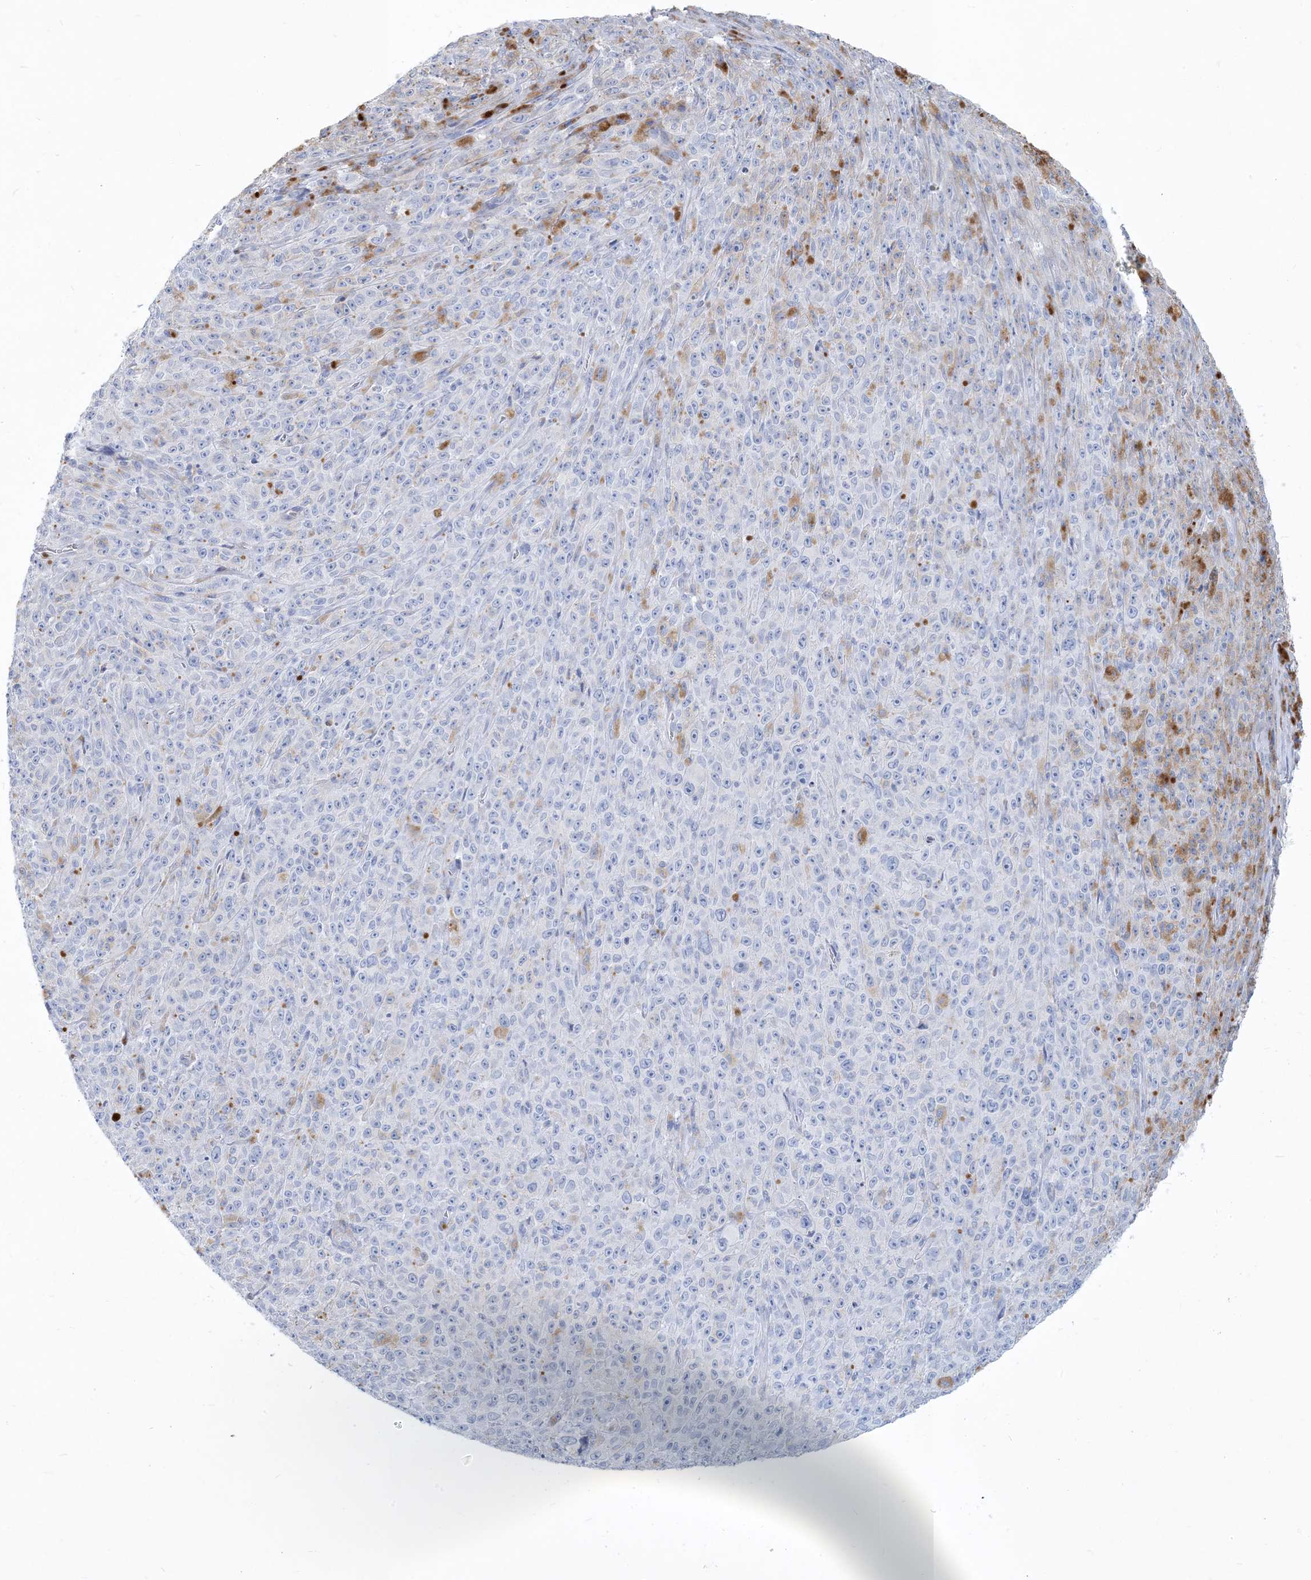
{"staining": {"intensity": "negative", "quantity": "none", "location": "none"}, "tissue": "melanoma", "cell_type": "Tumor cells", "image_type": "cancer", "snomed": [{"axis": "morphology", "description": "Malignant melanoma, NOS"}, {"axis": "topography", "description": "Skin"}], "caption": "Melanoma stained for a protein using immunohistochemistry (IHC) displays no expression tumor cells.", "gene": "MOXD1", "patient": {"sex": "female", "age": 82}}